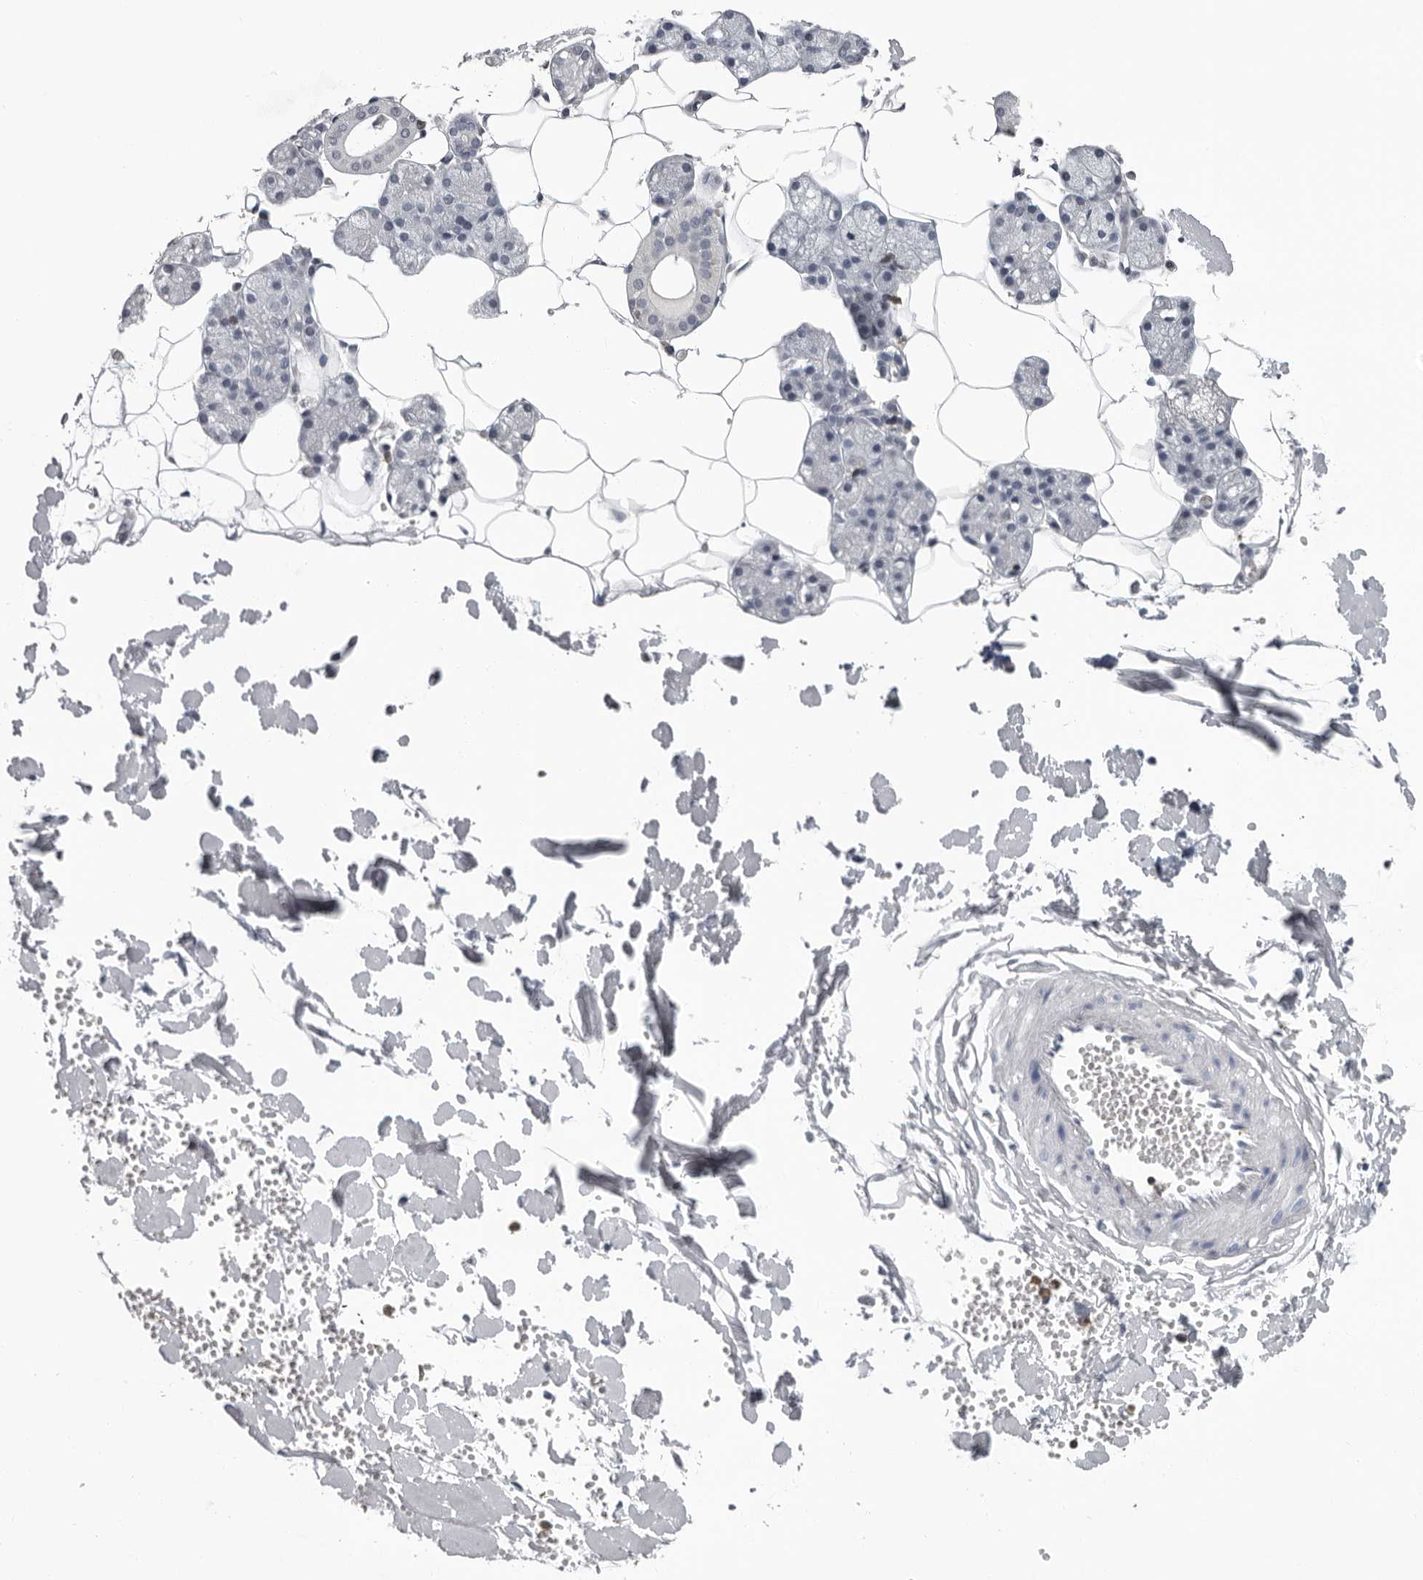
{"staining": {"intensity": "negative", "quantity": "none", "location": "none"}, "tissue": "salivary gland", "cell_type": "Glandular cells", "image_type": "normal", "snomed": [{"axis": "morphology", "description": "Normal tissue, NOS"}, {"axis": "topography", "description": "Salivary gland"}], "caption": "Immunohistochemistry (IHC) of normal salivary gland reveals no staining in glandular cells. Brightfield microscopy of IHC stained with DAB (brown) and hematoxylin (blue), captured at high magnification.", "gene": "HSPH1", "patient": {"sex": "male", "age": 62}}